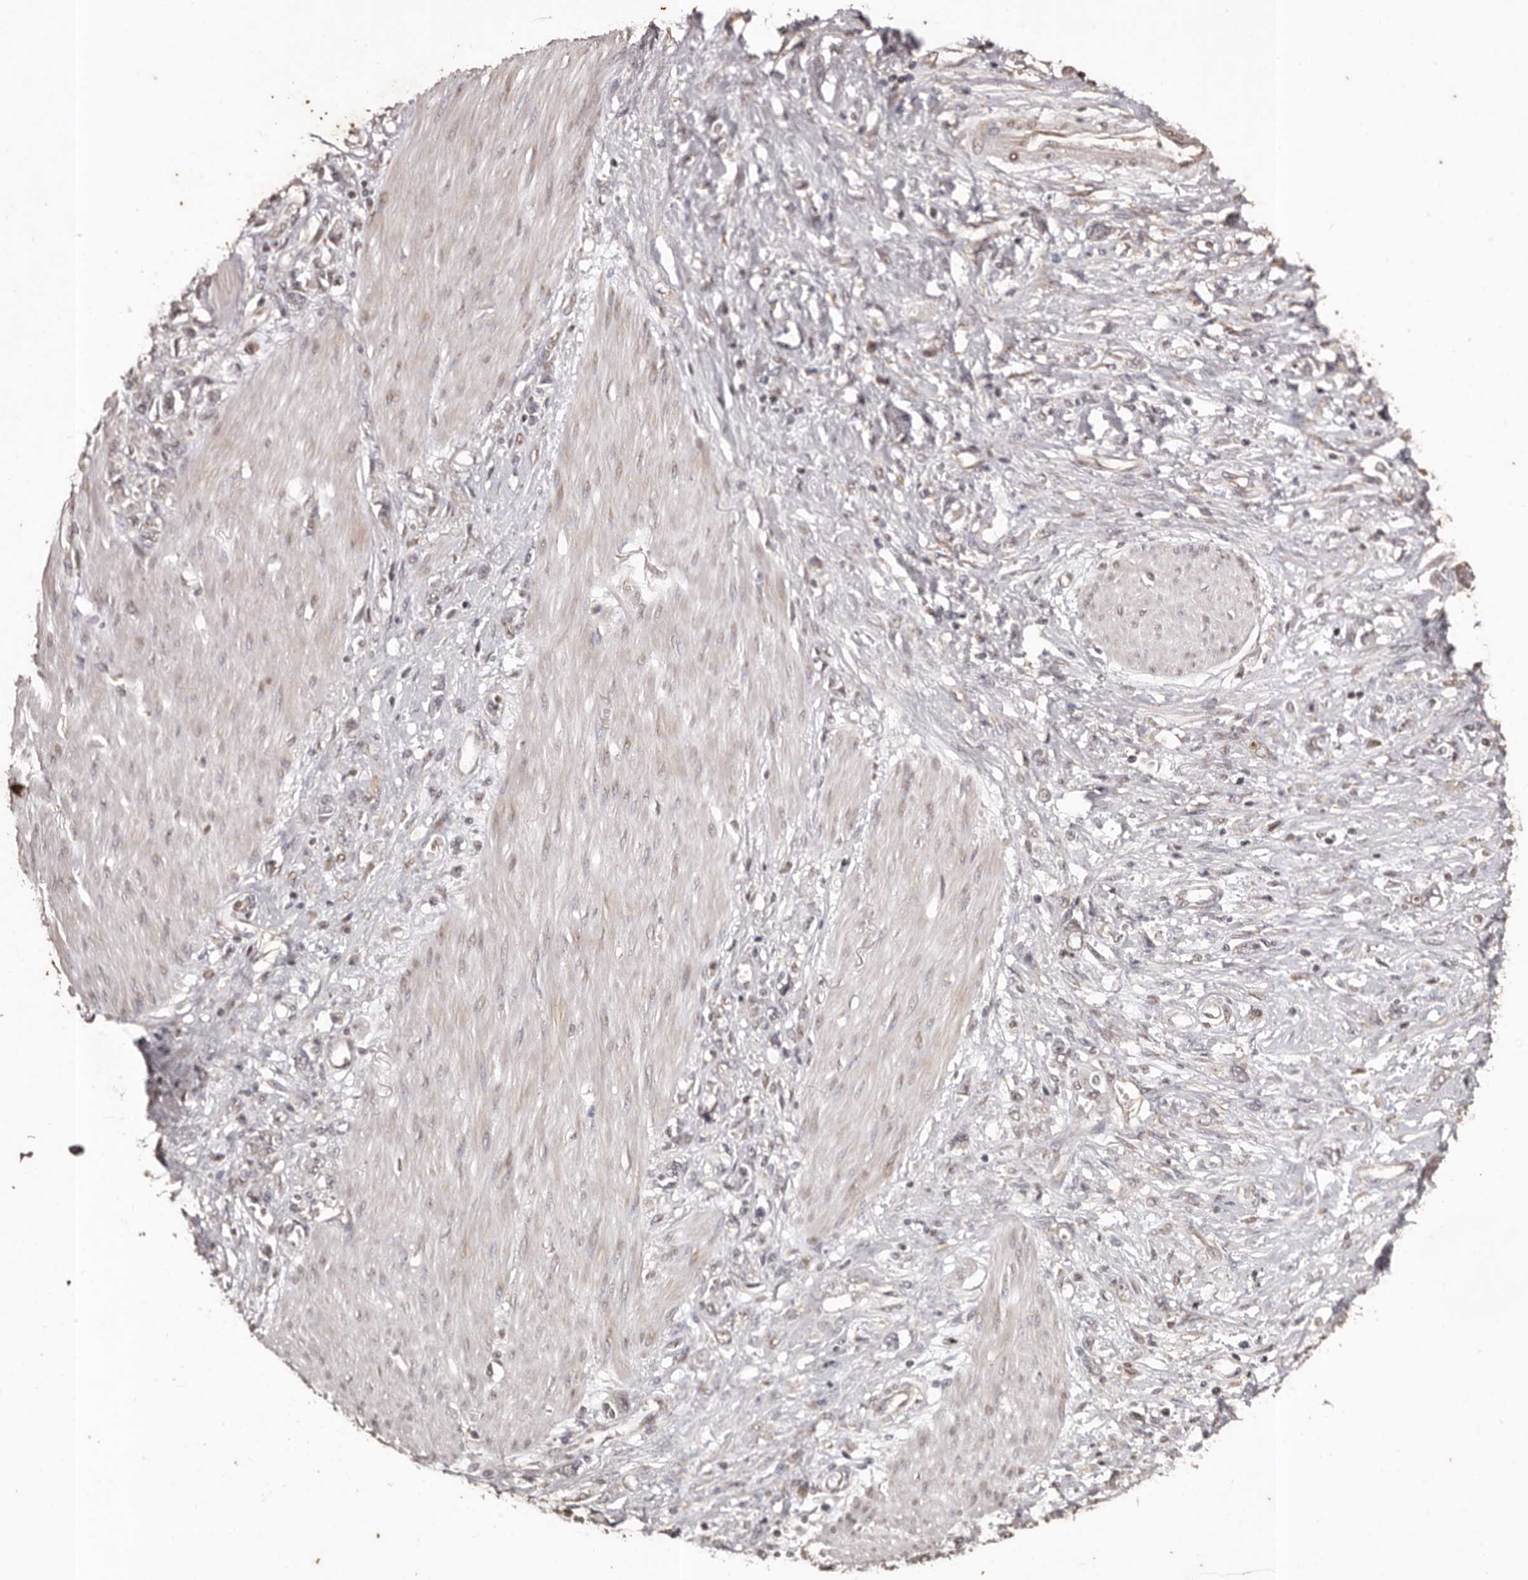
{"staining": {"intensity": "weak", "quantity": "<25%", "location": "cytoplasmic/membranous"}, "tissue": "stomach cancer", "cell_type": "Tumor cells", "image_type": "cancer", "snomed": [{"axis": "morphology", "description": "Adenocarcinoma, NOS"}, {"axis": "topography", "description": "Stomach"}], "caption": "Protein analysis of adenocarcinoma (stomach) demonstrates no significant expression in tumor cells.", "gene": "NAV1", "patient": {"sex": "female", "age": 76}}